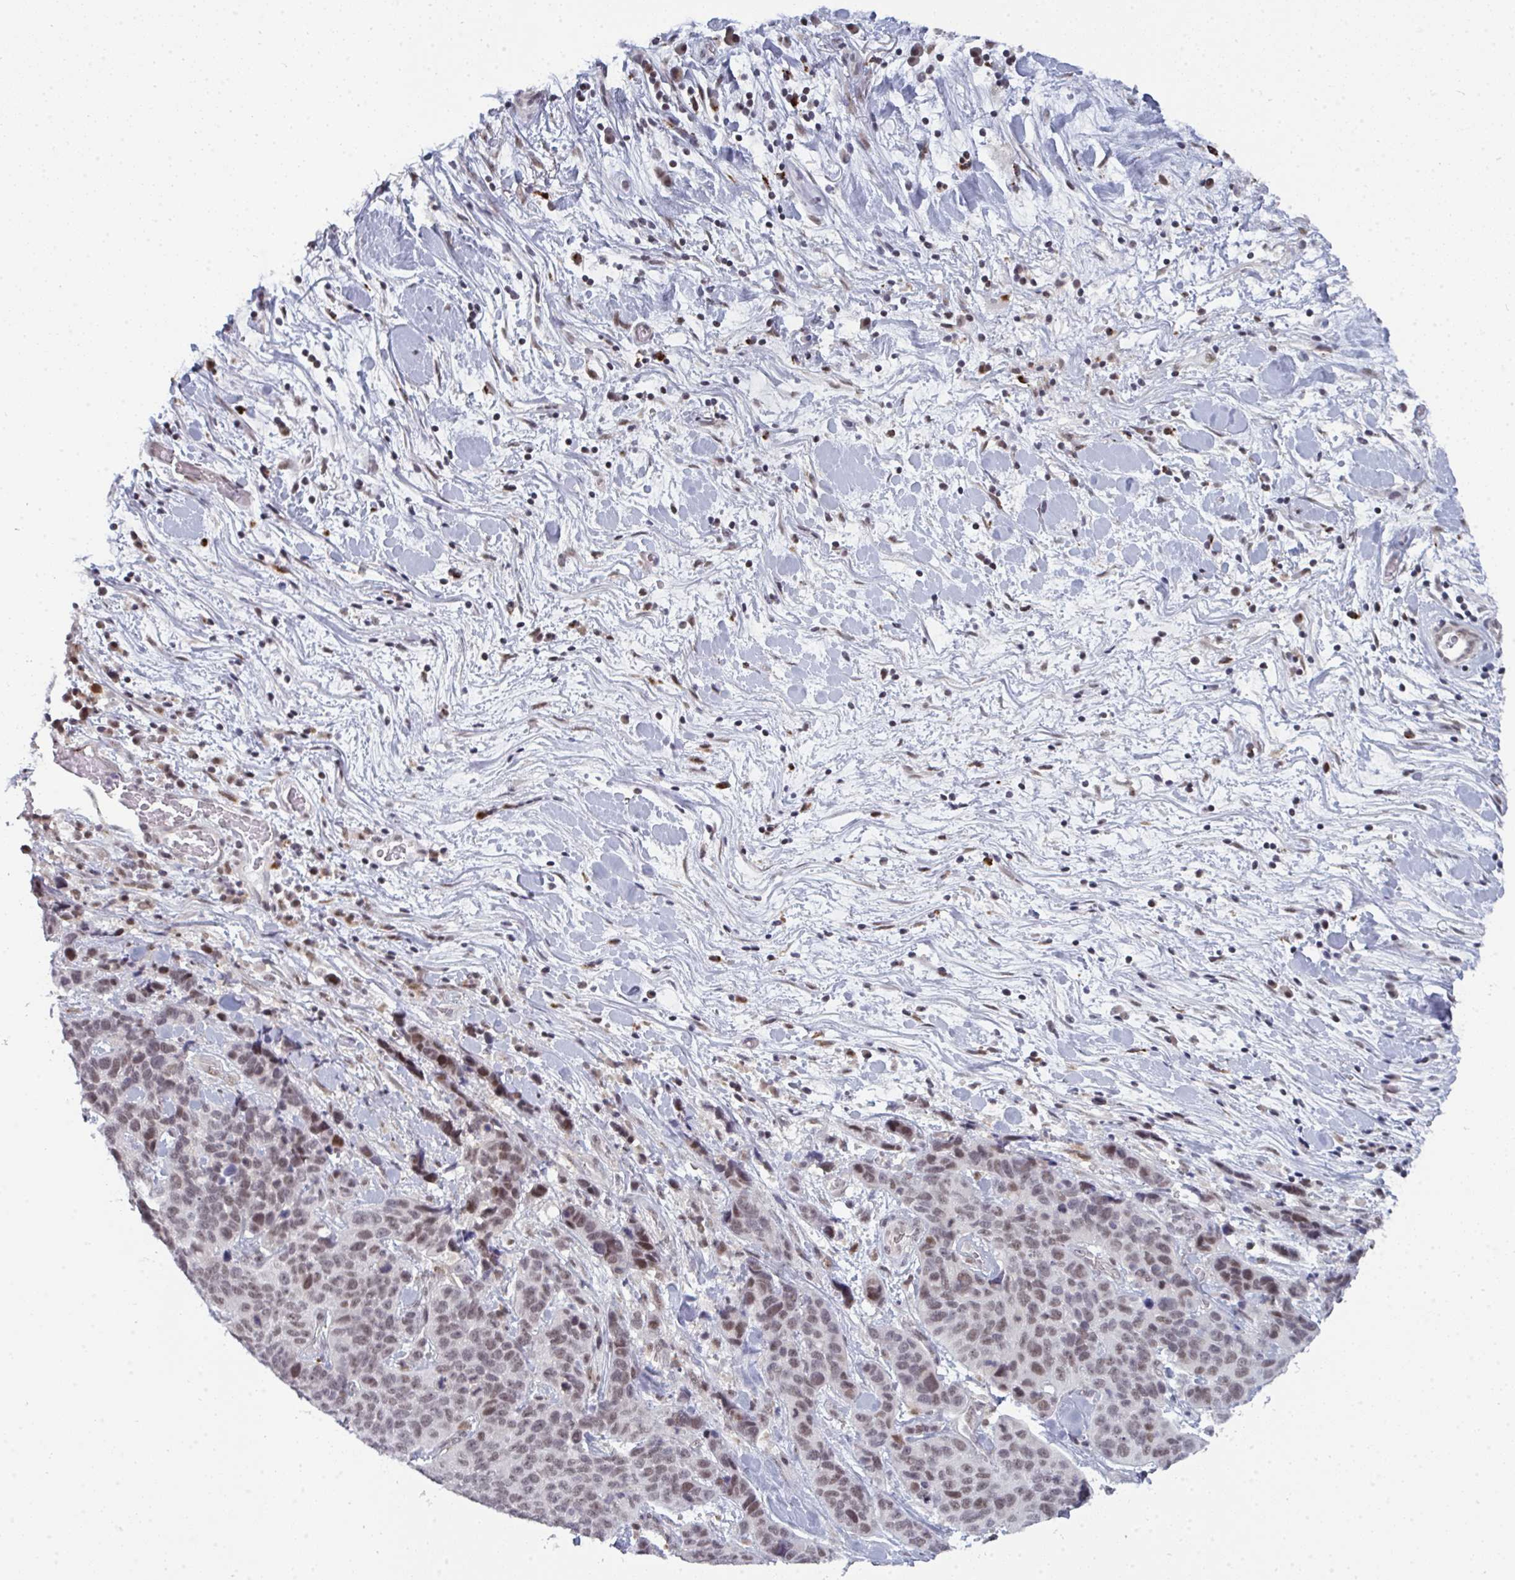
{"staining": {"intensity": "weak", "quantity": "25%-75%", "location": "nuclear"}, "tissue": "lung cancer", "cell_type": "Tumor cells", "image_type": "cancer", "snomed": [{"axis": "morphology", "description": "Squamous cell carcinoma, NOS"}, {"axis": "topography", "description": "Lung"}], "caption": "An immunohistochemistry (IHC) histopathology image of tumor tissue is shown. Protein staining in brown highlights weak nuclear positivity in lung cancer within tumor cells.", "gene": "ATF1", "patient": {"sex": "male", "age": 62}}